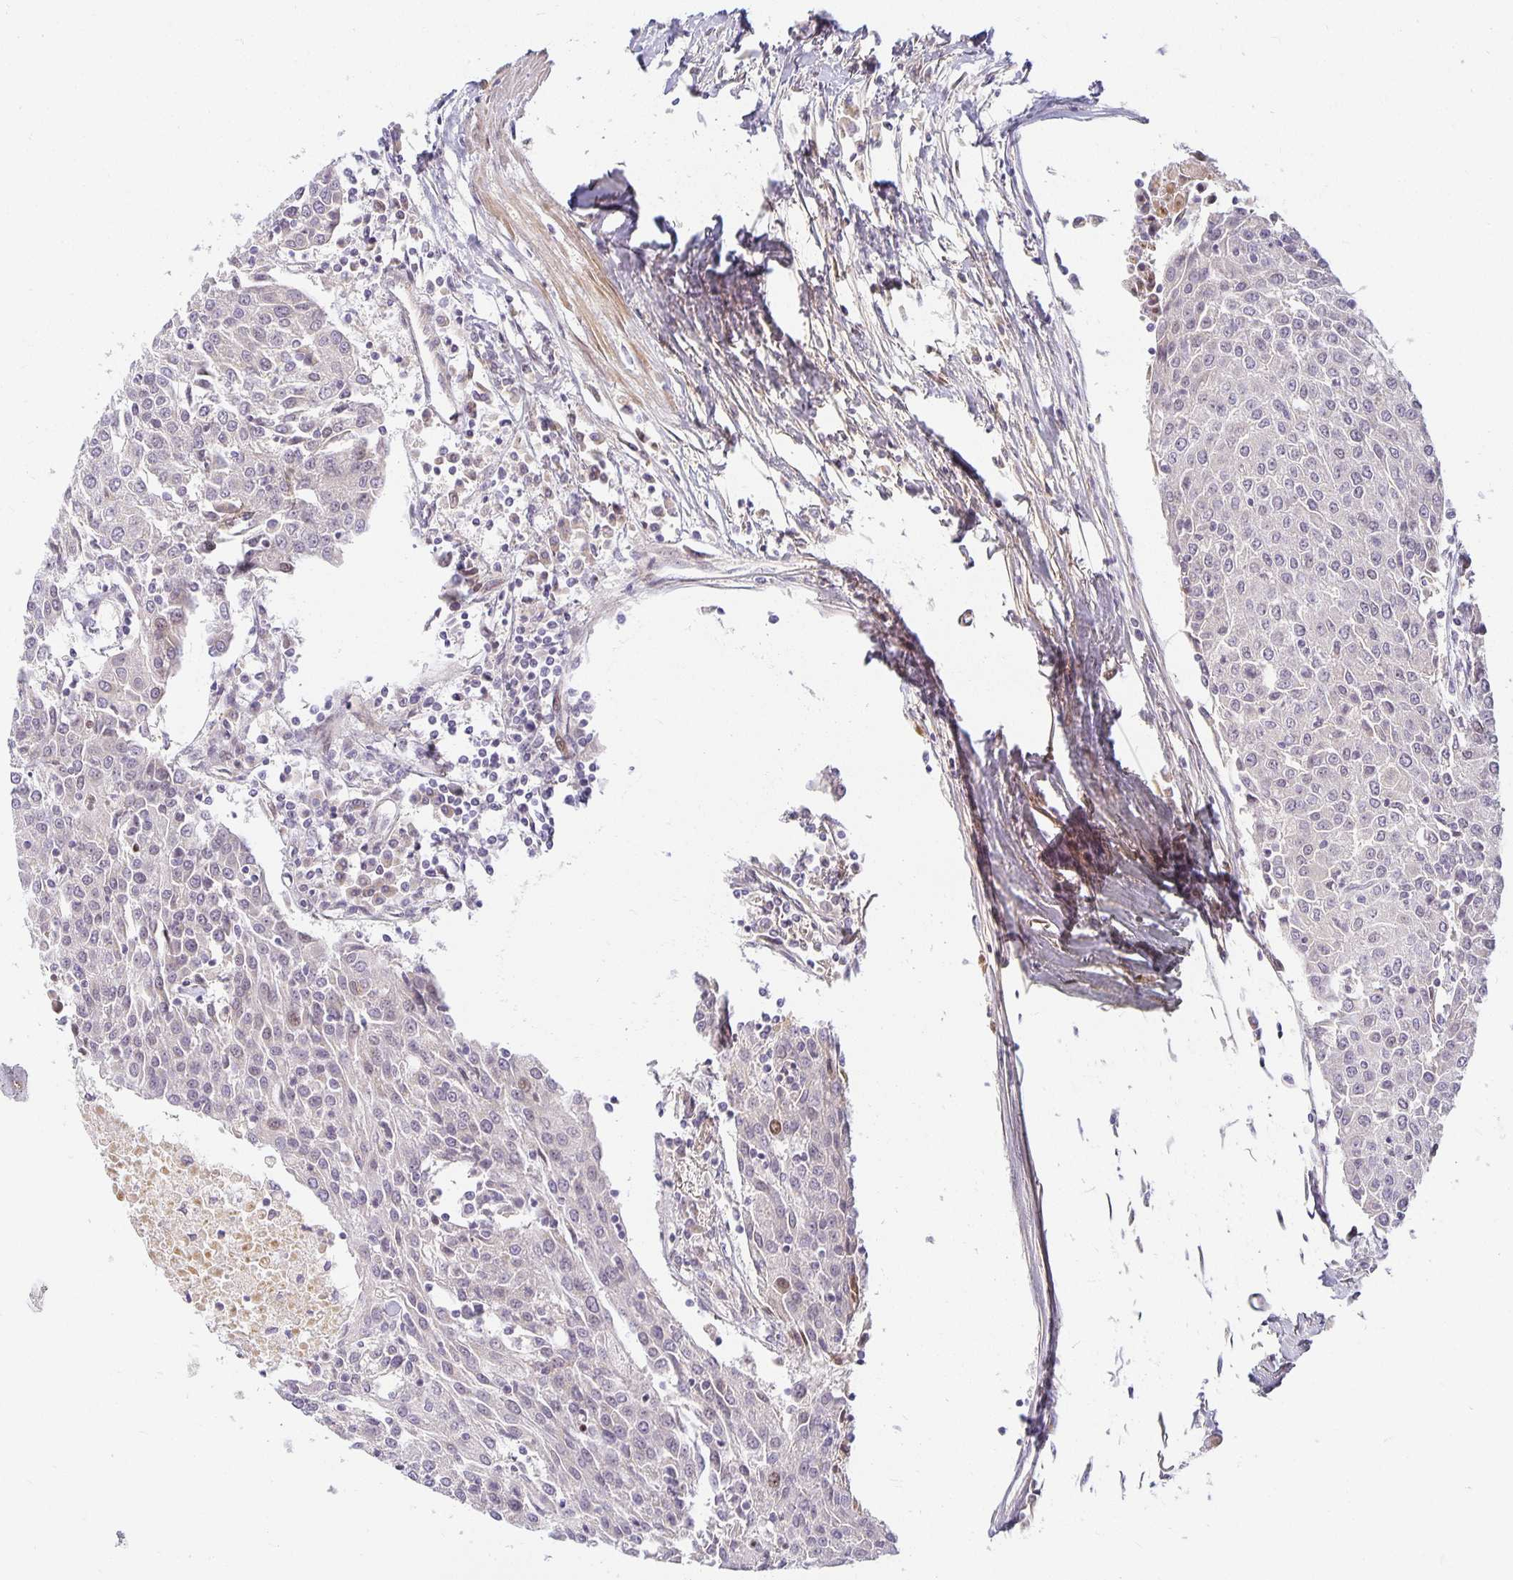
{"staining": {"intensity": "negative", "quantity": "none", "location": "none"}, "tissue": "urothelial cancer", "cell_type": "Tumor cells", "image_type": "cancer", "snomed": [{"axis": "morphology", "description": "Urothelial carcinoma, High grade"}, {"axis": "topography", "description": "Urinary bladder"}], "caption": "The micrograph displays no significant staining in tumor cells of high-grade urothelial carcinoma.", "gene": "EHF", "patient": {"sex": "female", "age": 85}}